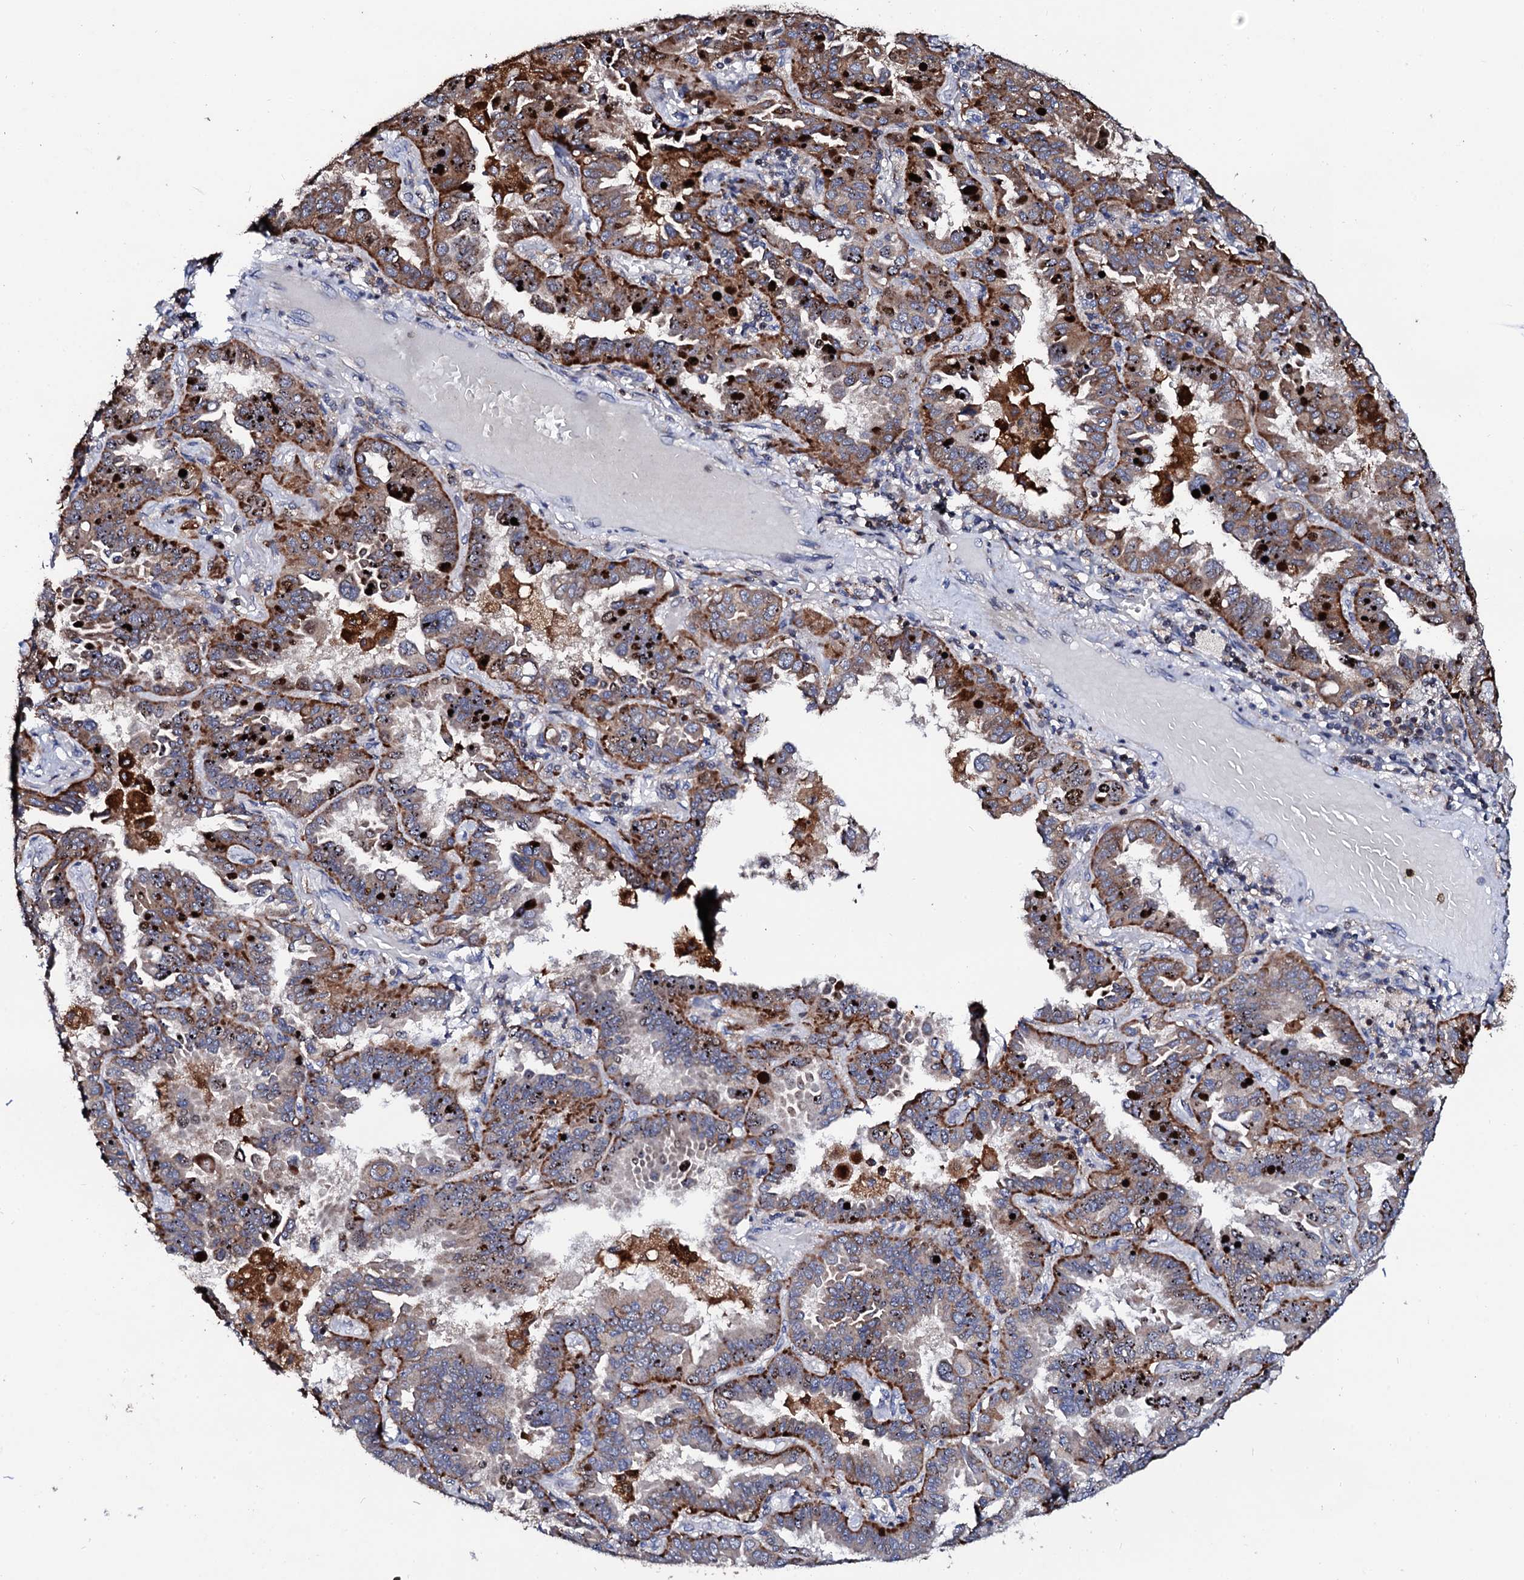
{"staining": {"intensity": "moderate", "quantity": ">75%", "location": "cytoplasmic/membranous"}, "tissue": "lung cancer", "cell_type": "Tumor cells", "image_type": "cancer", "snomed": [{"axis": "morphology", "description": "Adenocarcinoma, NOS"}, {"axis": "topography", "description": "Lung"}], "caption": "Approximately >75% of tumor cells in lung cancer (adenocarcinoma) exhibit moderate cytoplasmic/membranous protein positivity as visualized by brown immunohistochemical staining.", "gene": "TCIRG1", "patient": {"sex": "male", "age": 64}}